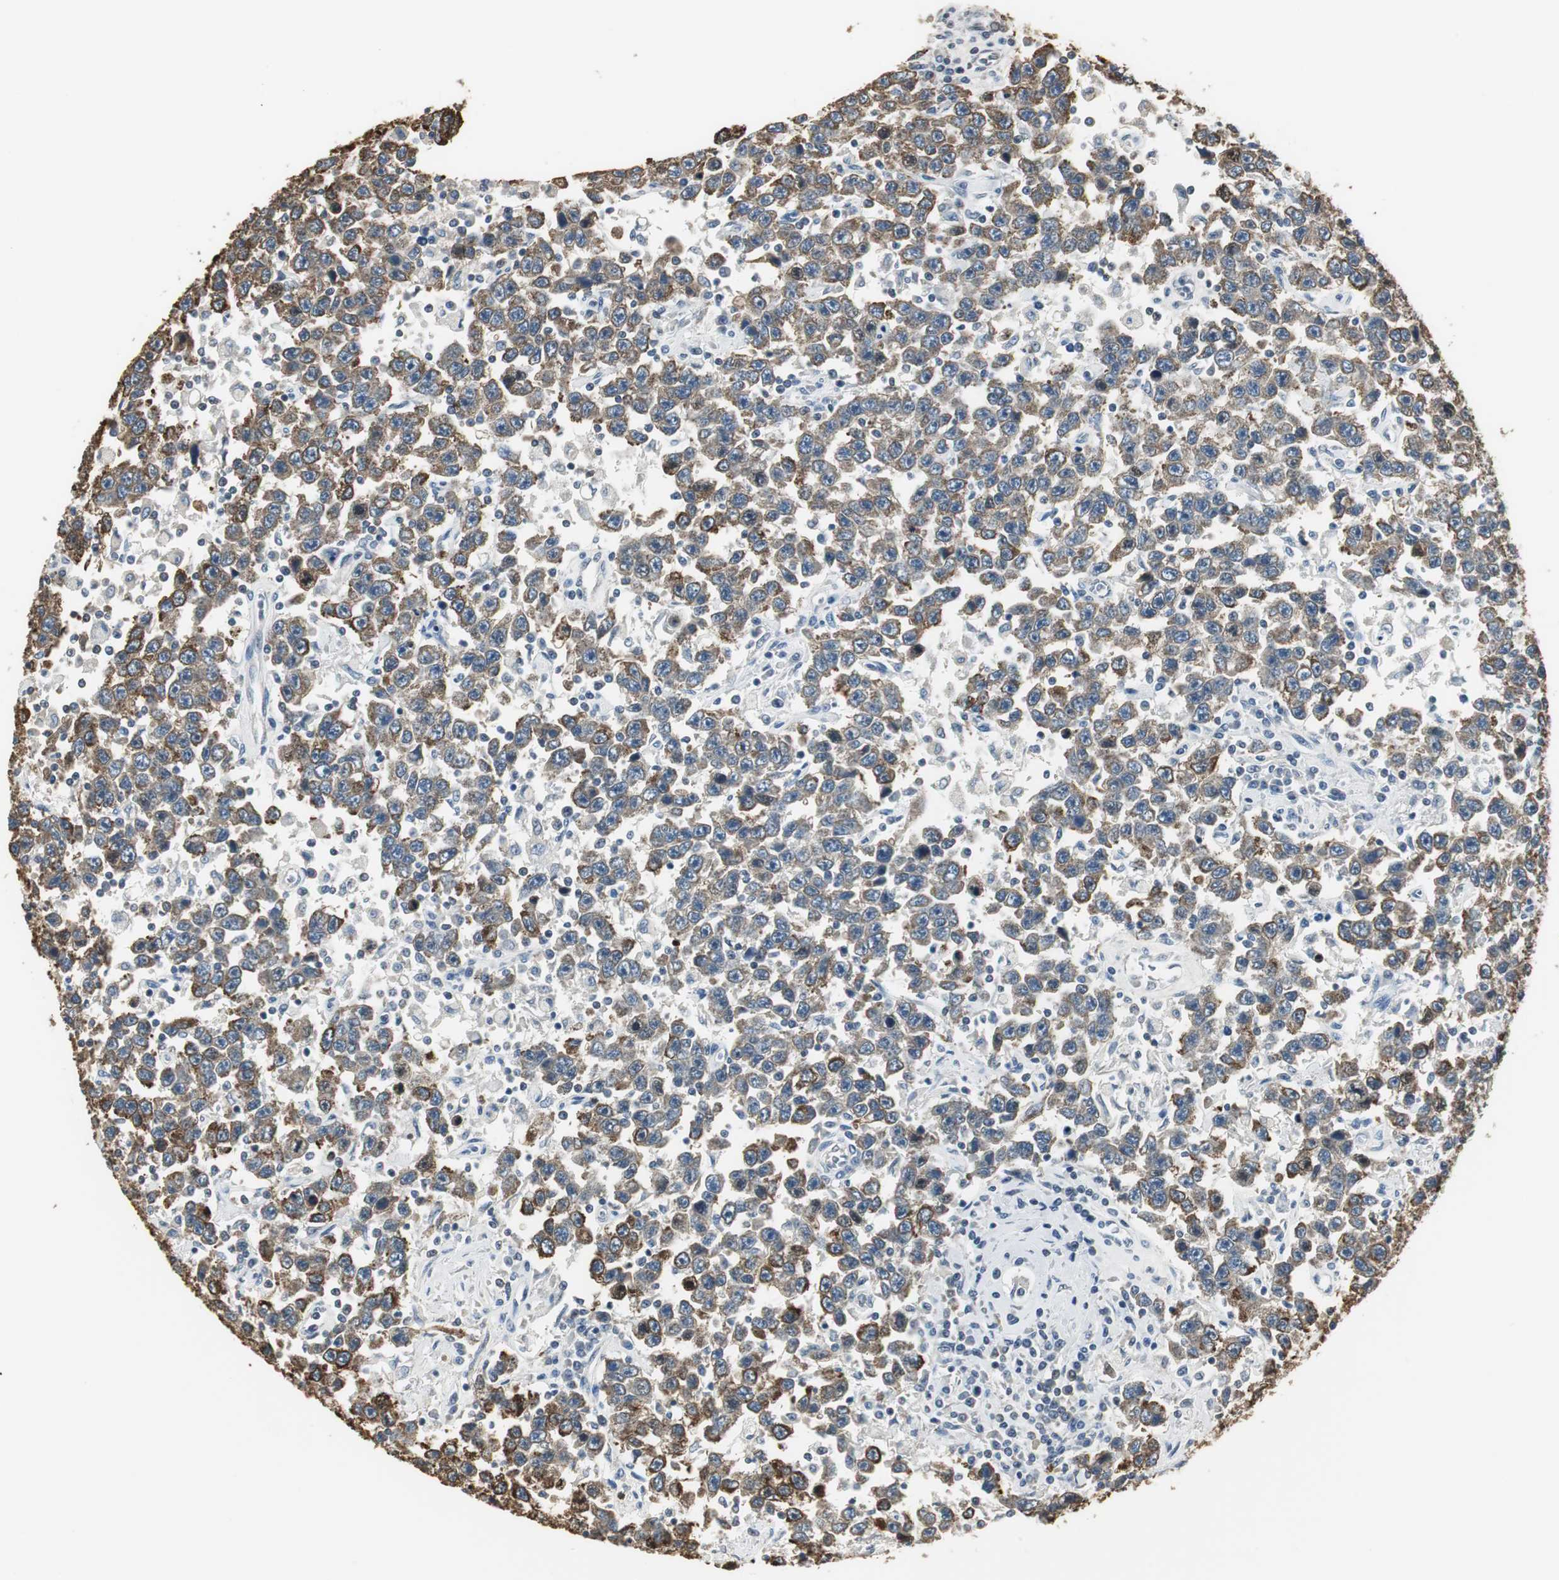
{"staining": {"intensity": "moderate", "quantity": ">75%", "location": "cytoplasmic/membranous"}, "tissue": "testis cancer", "cell_type": "Tumor cells", "image_type": "cancer", "snomed": [{"axis": "morphology", "description": "Seminoma, NOS"}, {"axis": "topography", "description": "Testis"}], "caption": "The image displays staining of seminoma (testis), revealing moderate cytoplasmic/membranous protein staining (brown color) within tumor cells. Immunohistochemistry (ihc) stains the protein in brown and the nuclei are stained blue.", "gene": "CCT5", "patient": {"sex": "male", "age": 41}}